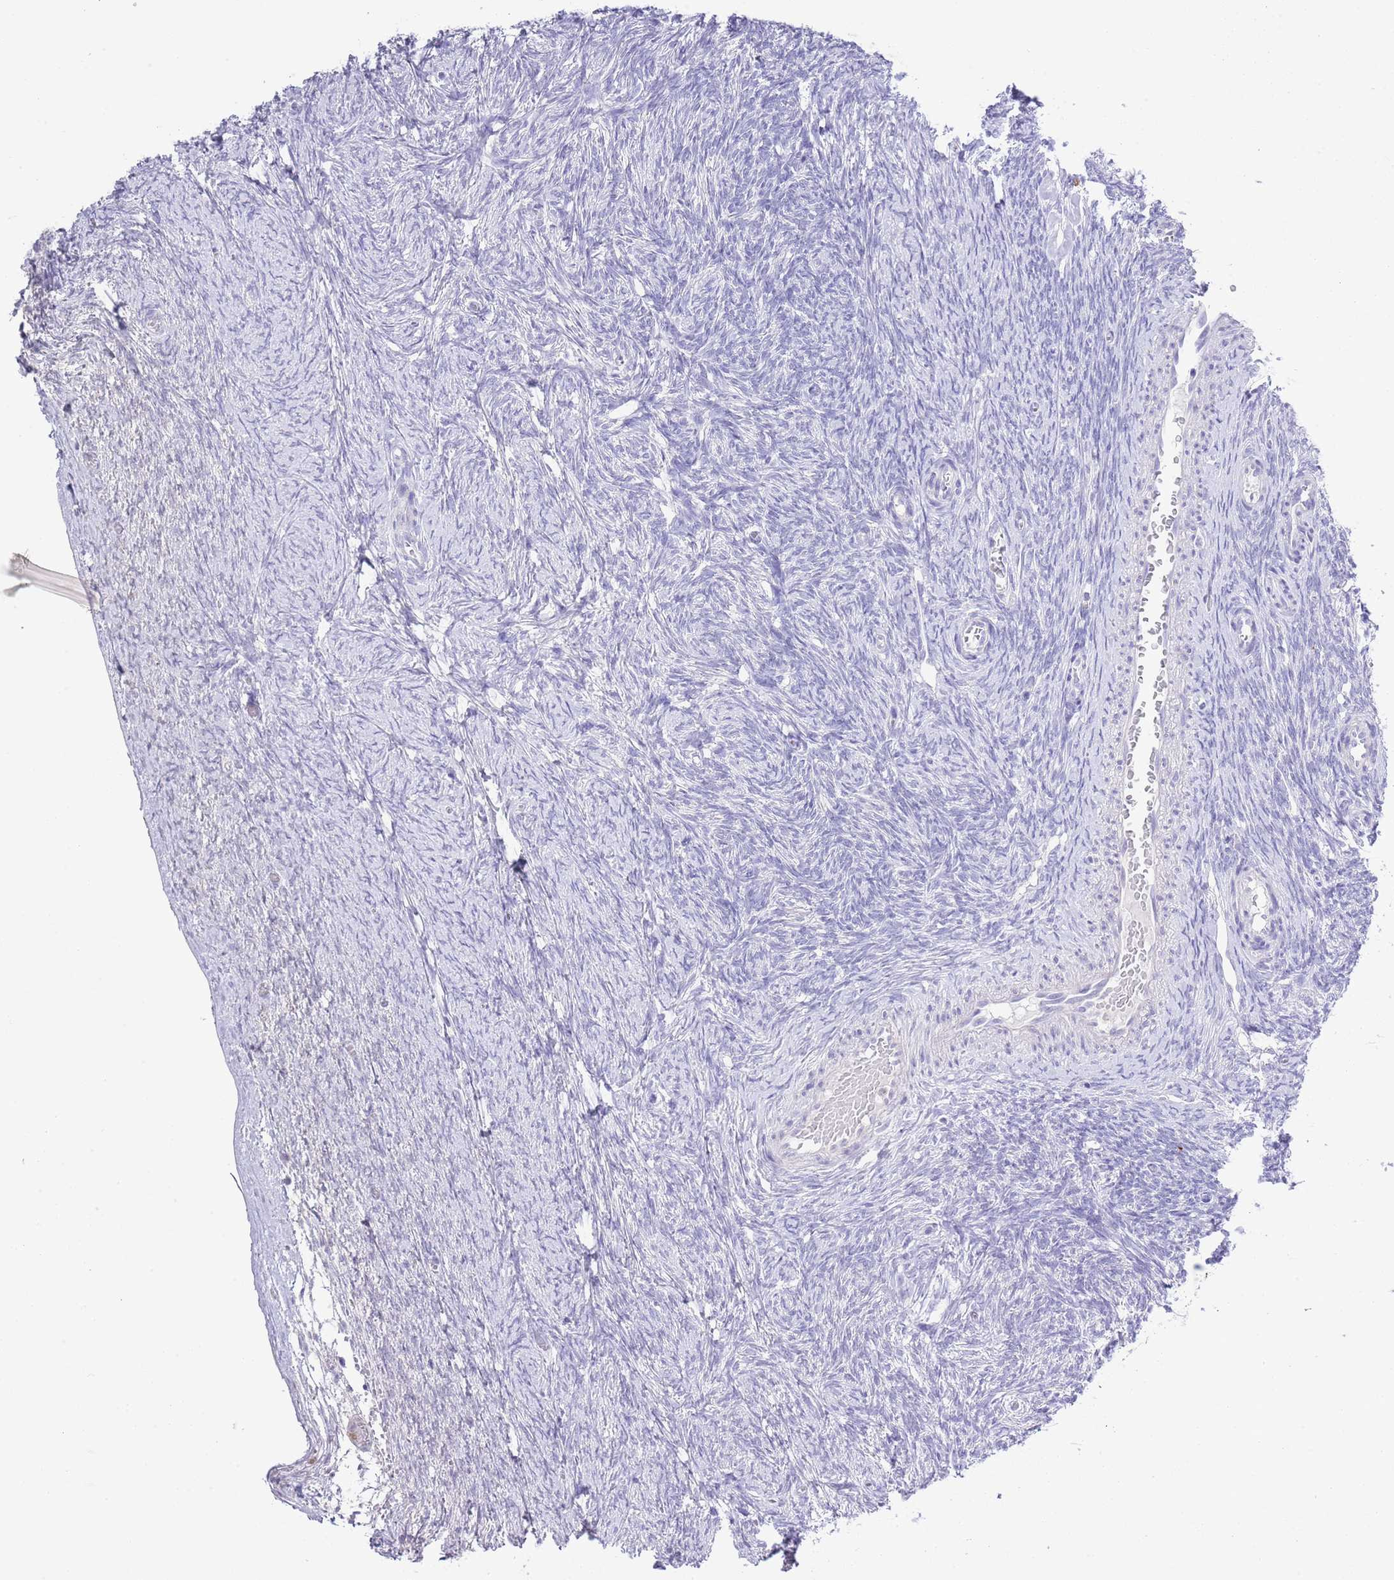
{"staining": {"intensity": "negative", "quantity": "none", "location": "none"}, "tissue": "ovary", "cell_type": "Follicle cells", "image_type": "normal", "snomed": [{"axis": "morphology", "description": "Normal tissue, NOS"}, {"axis": "topography", "description": "Ovary"}], "caption": "Immunohistochemistry micrograph of benign ovary stained for a protein (brown), which displays no staining in follicle cells. (DAB immunohistochemistry (IHC) with hematoxylin counter stain).", "gene": "OR2Z1", "patient": {"sex": "female", "age": 44}}